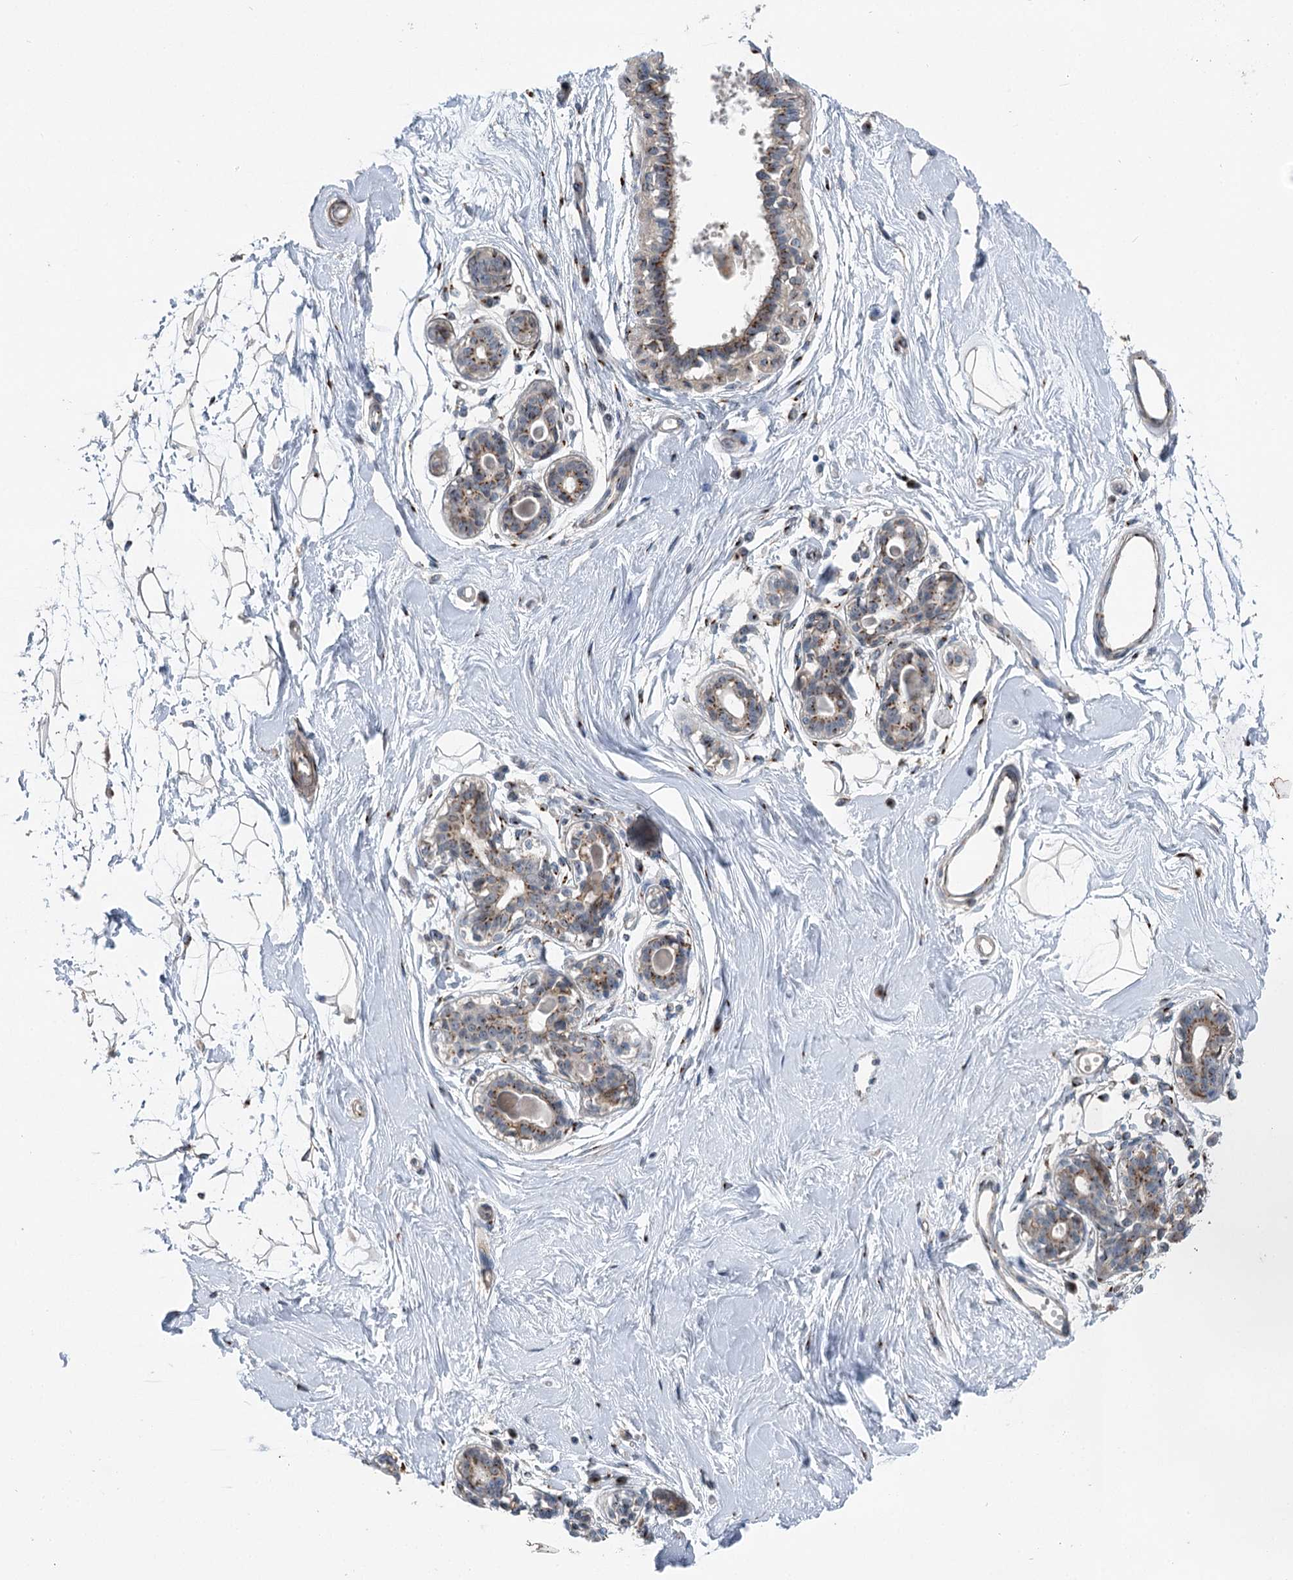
{"staining": {"intensity": "weak", "quantity": "25%-75%", "location": "cytoplasmic/membranous"}, "tissue": "breast", "cell_type": "Adipocytes", "image_type": "normal", "snomed": [{"axis": "morphology", "description": "Normal tissue, NOS"}, {"axis": "topography", "description": "Breast"}], "caption": "Immunohistochemical staining of normal breast reveals 25%-75% levels of weak cytoplasmic/membranous protein positivity in about 25%-75% of adipocytes.", "gene": "ITIH5", "patient": {"sex": "female", "age": 45}}